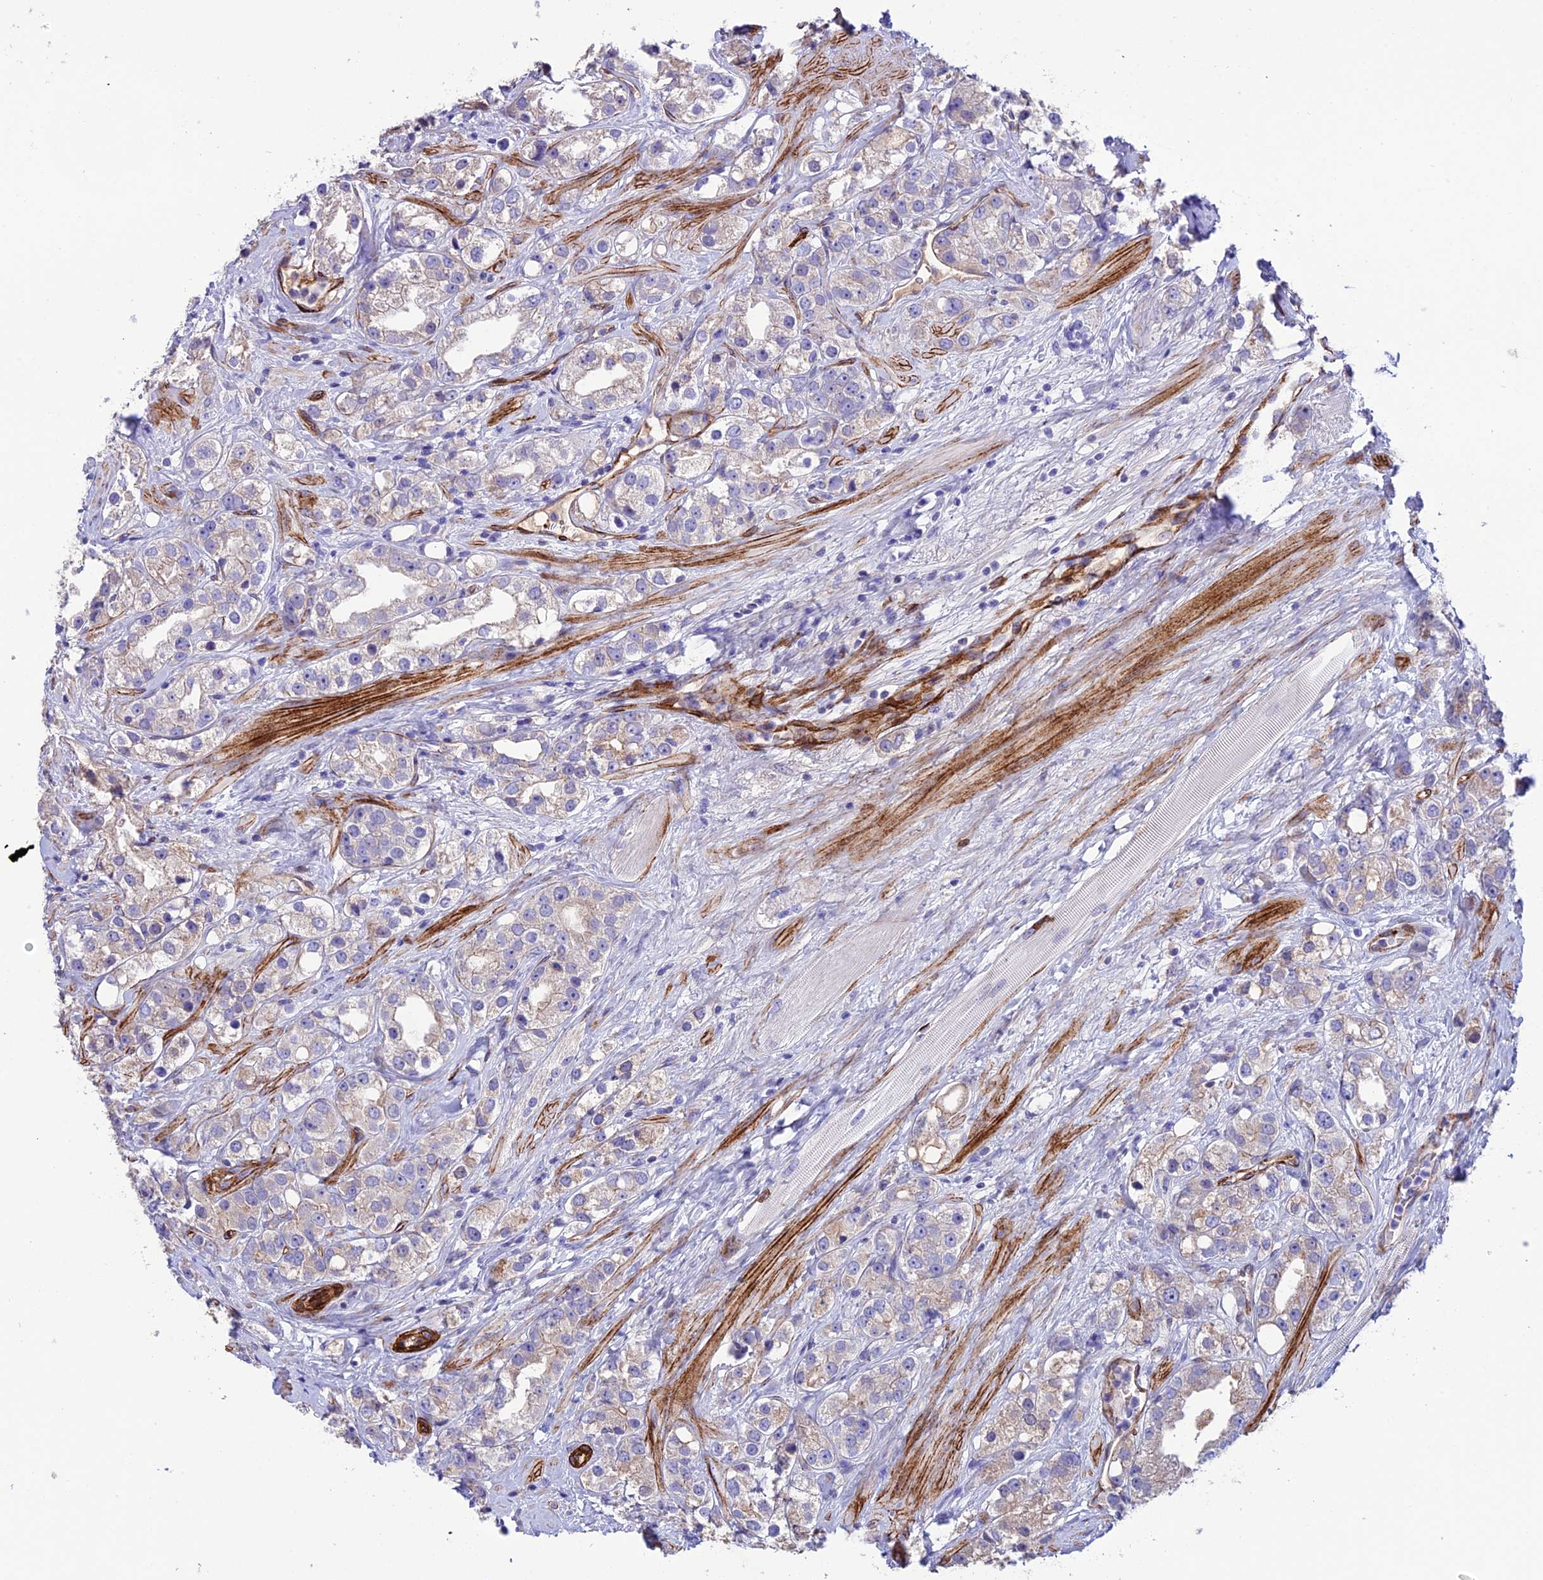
{"staining": {"intensity": "weak", "quantity": "<25%", "location": "cytoplasmic/membranous"}, "tissue": "prostate cancer", "cell_type": "Tumor cells", "image_type": "cancer", "snomed": [{"axis": "morphology", "description": "Adenocarcinoma, NOS"}, {"axis": "topography", "description": "Prostate"}], "caption": "A high-resolution micrograph shows immunohistochemistry (IHC) staining of prostate cancer (adenocarcinoma), which reveals no significant staining in tumor cells.", "gene": "REX1BD", "patient": {"sex": "male", "age": 79}}